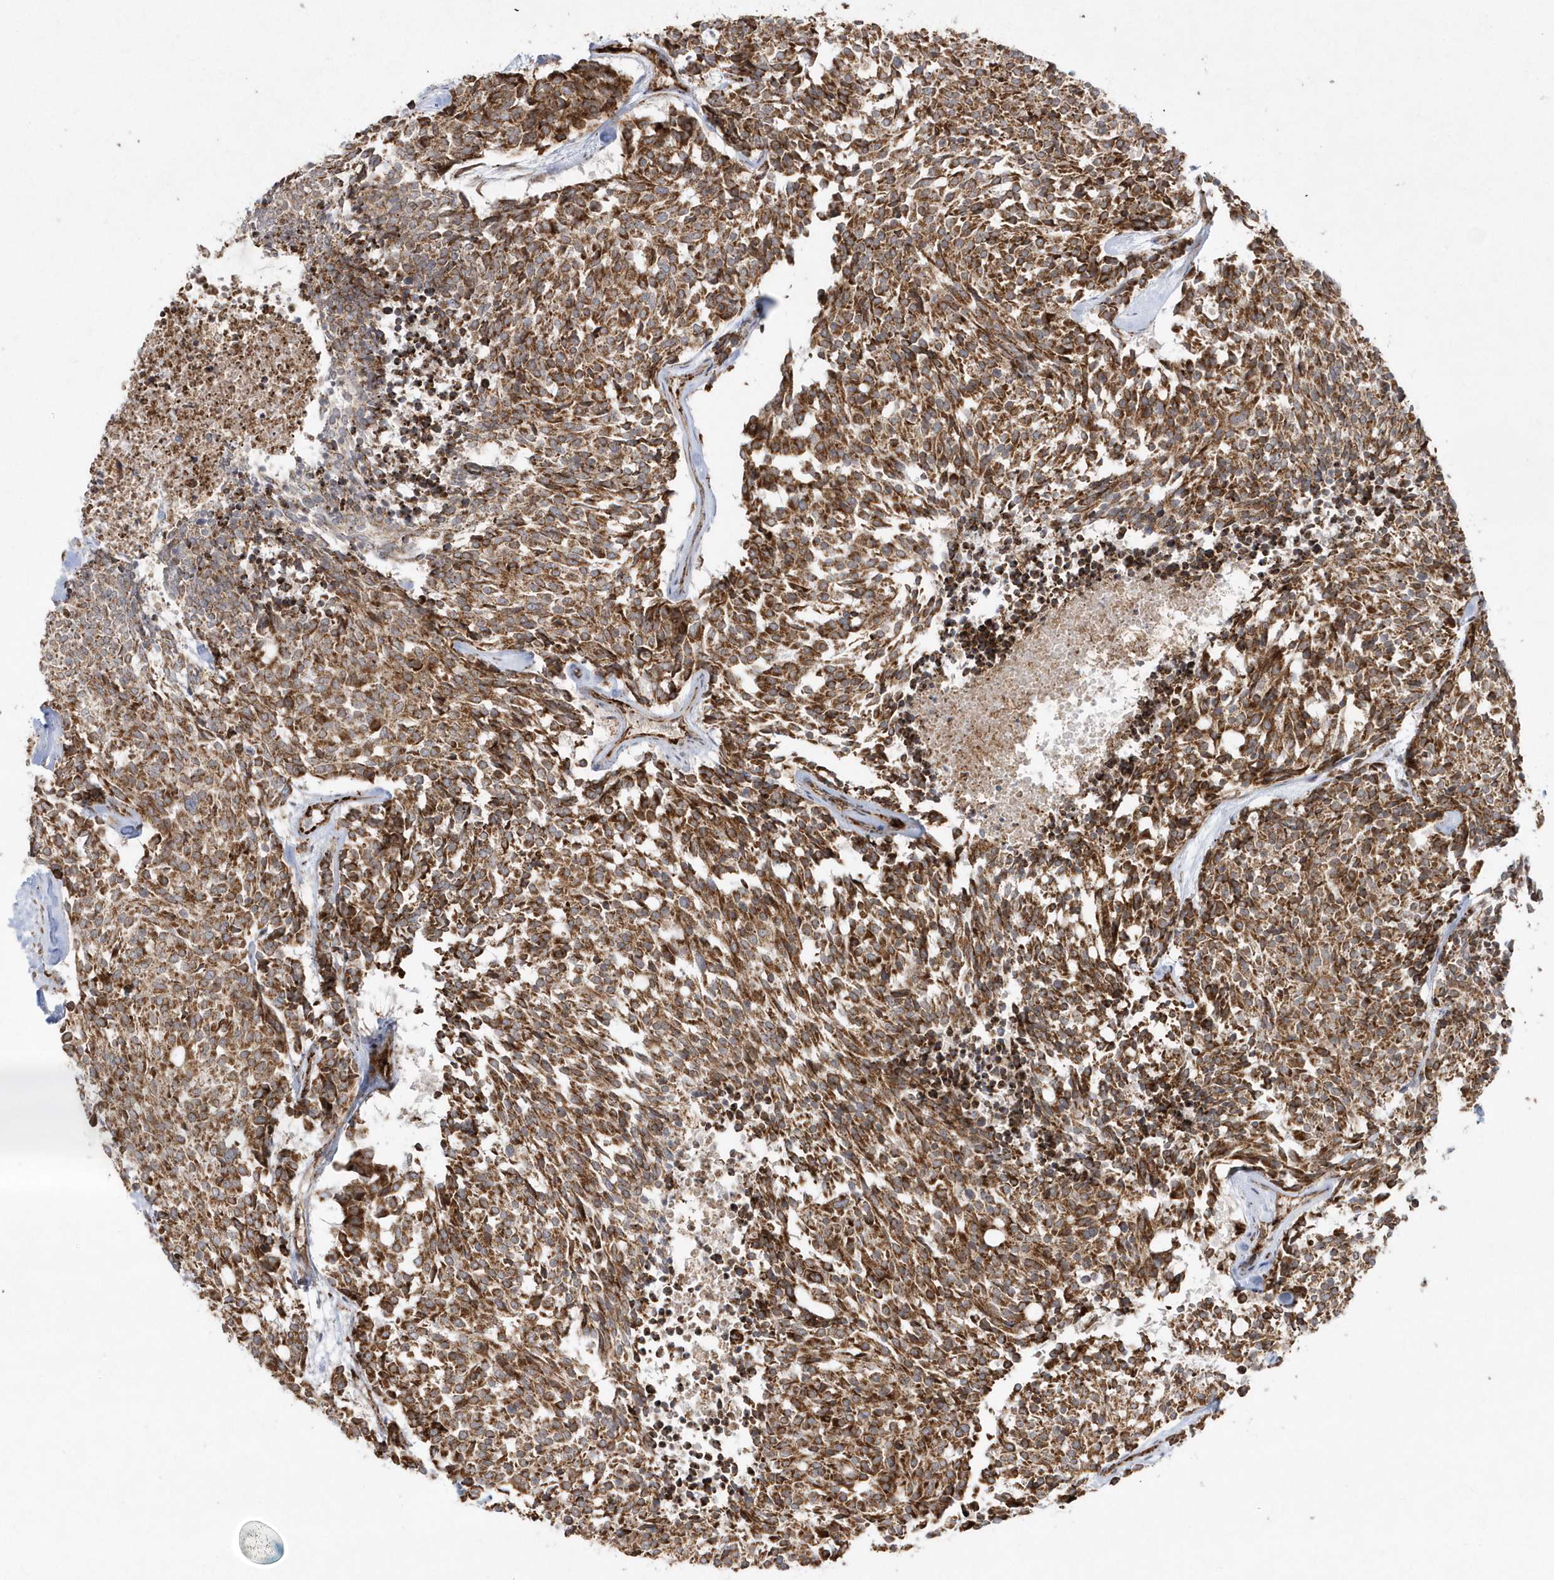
{"staining": {"intensity": "strong", "quantity": ">75%", "location": "cytoplasmic/membranous"}, "tissue": "carcinoid", "cell_type": "Tumor cells", "image_type": "cancer", "snomed": [{"axis": "morphology", "description": "Carcinoid, malignant, NOS"}, {"axis": "topography", "description": "Pancreas"}], "caption": "Malignant carcinoid was stained to show a protein in brown. There is high levels of strong cytoplasmic/membranous staining in about >75% of tumor cells. The protein of interest is stained brown, and the nuclei are stained in blue (DAB (3,3'-diaminobenzidine) IHC with brightfield microscopy, high magnification).", "gene": "SH3BP2", "patient": {"sex": "female", "age": 54}}